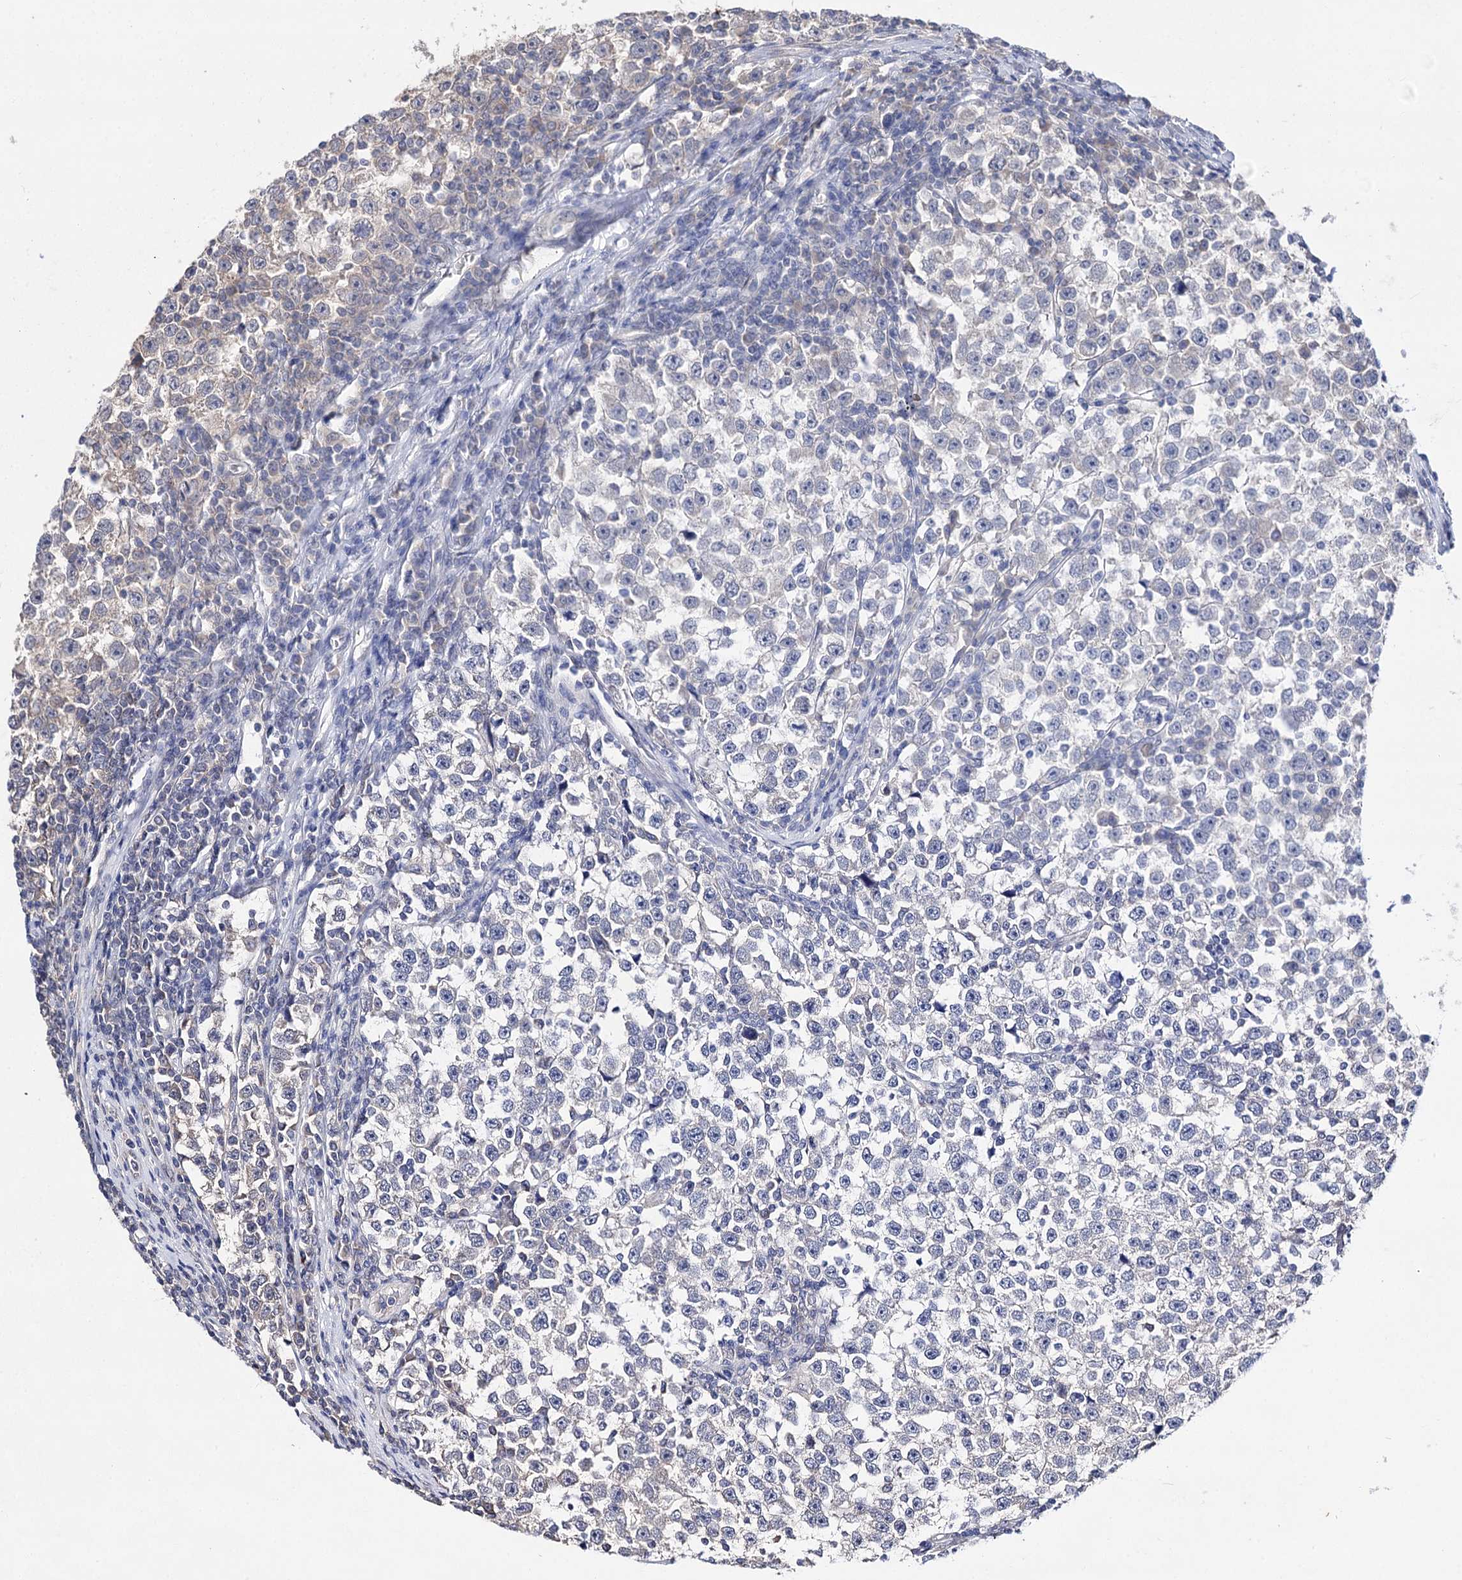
{"staining": {"intensity": "negative", "quantity": "none", "location": "none"}, "tissue": "testis cancer", "cell_type": "Tumor cells", "image_type": "cancer", "snomed": [{"axis": "morphology", "description": "Normal tissue, NOS"}, {"axis": "morphology", "description": "Seminoma, NOS"}, {"axis": "topography", "description": "Testis"}], "caption": "DAB immunohistochemical staining of testis cancer reveals no significant staining in tumor cells.", "gene": "FBXW8", "patient": {"sex": "male", "age": 43}}